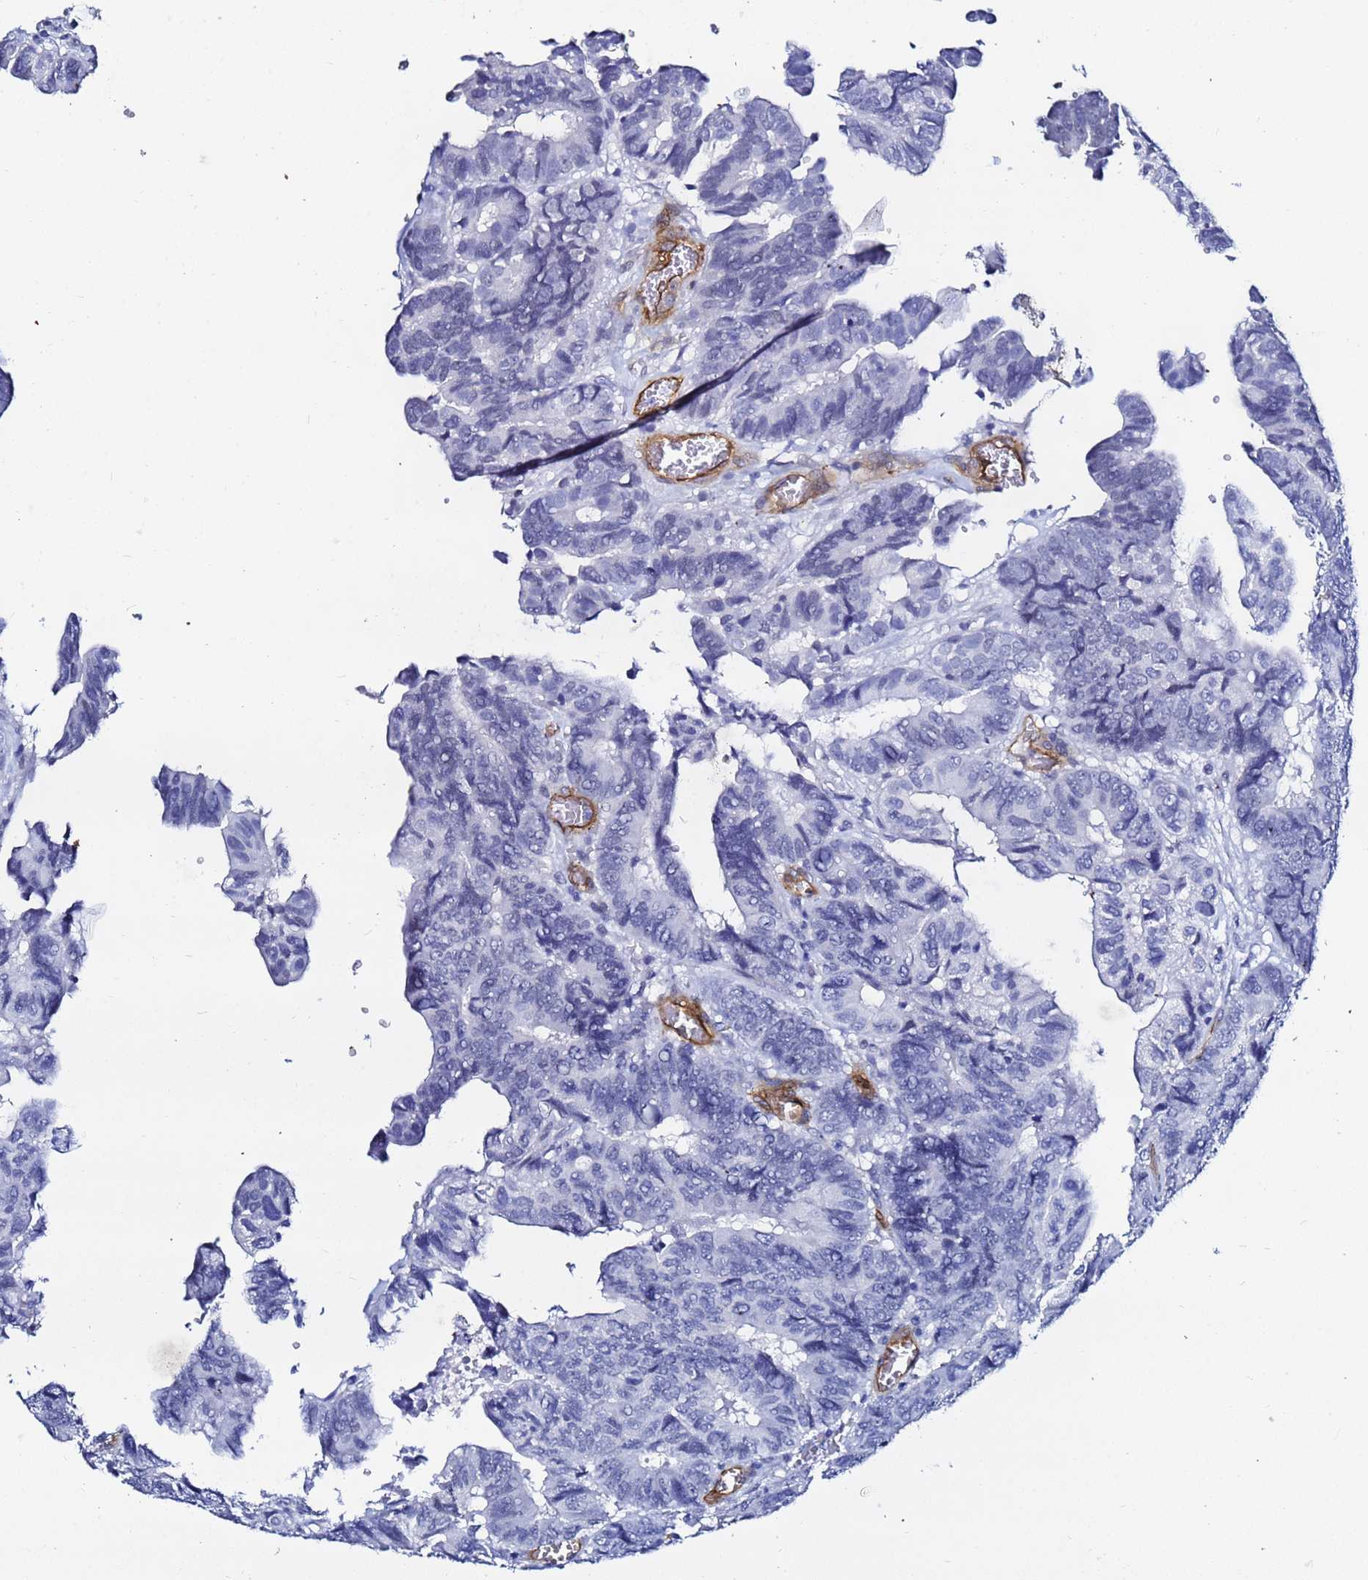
{"staining": {"intensity": "negative", "quantity": "none", "location": "none"}, "tissue": "colorectal cancer", "cell_type": "Tumor cells", "image_type": "cancer", "snomed": [{"axis": "morphology", "description": "Adenocarcinoma, NOS"}, {"axis": "topography", "description": "Colon"}], "caption": "Tumor cells are negative for brown protein staining in colorectal cancer (adenocarcinoma).", "gene": "DEFB104A", "patient": {"sex": "male", "age": 85}}